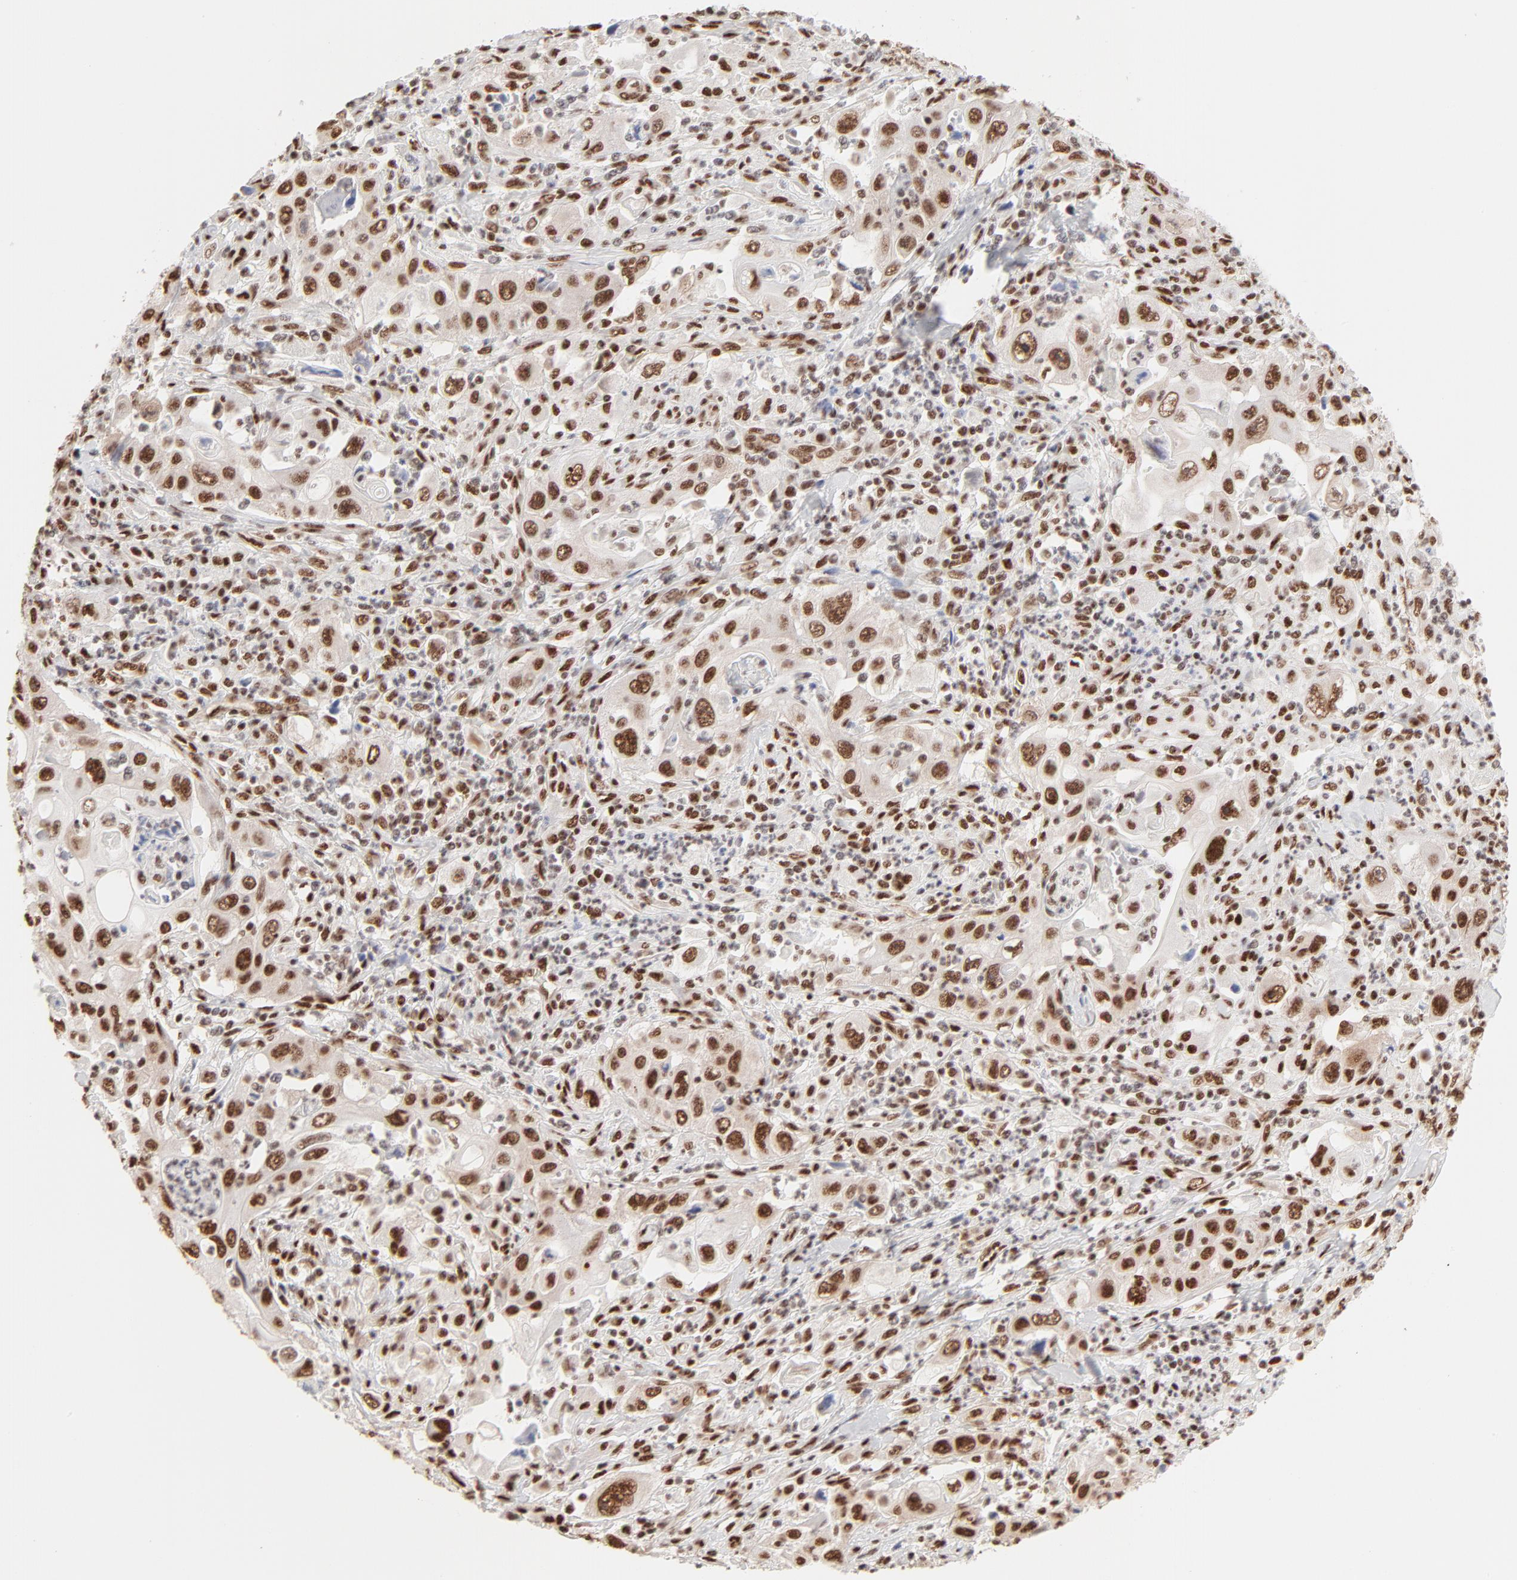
{"staining": {"intensity": "moderate", "quantity": ">75%", "location": "nuclear"}, "tissue": "pancreatic cancer", "cell_type": "Tumor cells", "image_type": "cancer", "snomed": [{"axis": "morphology", "description": "Adenocarcinoma, NOS"}, {"axis": "topography", "description": "Pancreas"}], "caption": "IHC of human pancreatic cancer demonstrates medium levels of moderate nuclear expression in about >75% of tumor cells.", "gene": "TARDBP", "patient": {"sex": "male", "age": 70}}